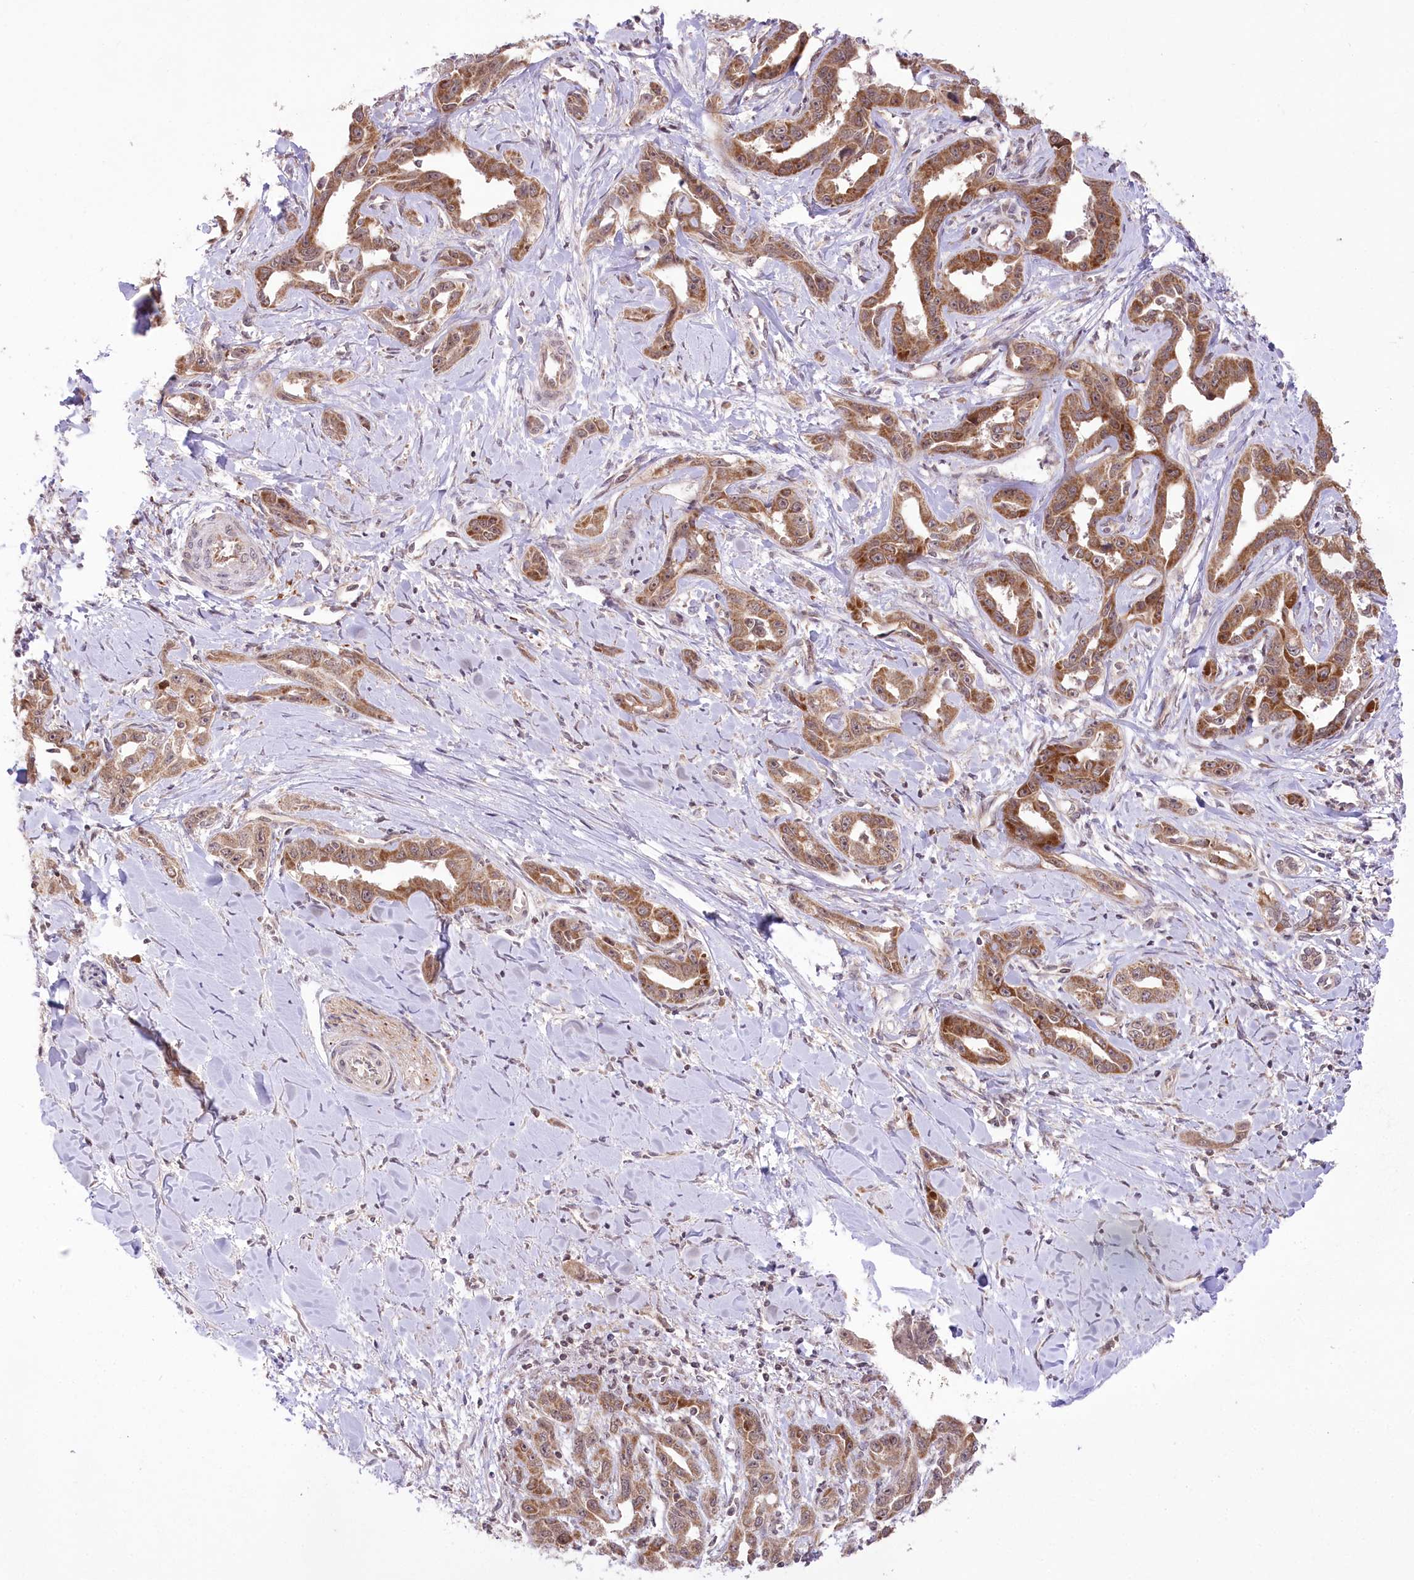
{"staining": {"intensity": "moderate", "quantity": ">75%", "location": "cytoplasmic/membranous"}, "tissue": "liver cancer", "cell_type": "Tumor cells", "image_type": "cancer", "snomed": [{"axis": "morphology", "description": "Cholangiocarcinoma"}, {"axis": "topography", "description": "Liver"}], "caption": "Immunohistochemistry (IHC) (DAB) staining of human liver cancer demonstrates moderate cytoplasmic/membranous protein expression in about >75% of tumor cells. The staining was performed using DAB, with brown indicating positive protein expression. Nuclei are stained blue with hematoxylin.", "gene": "ZMAT2", "patient": {"sex": "male", "age": 59}}